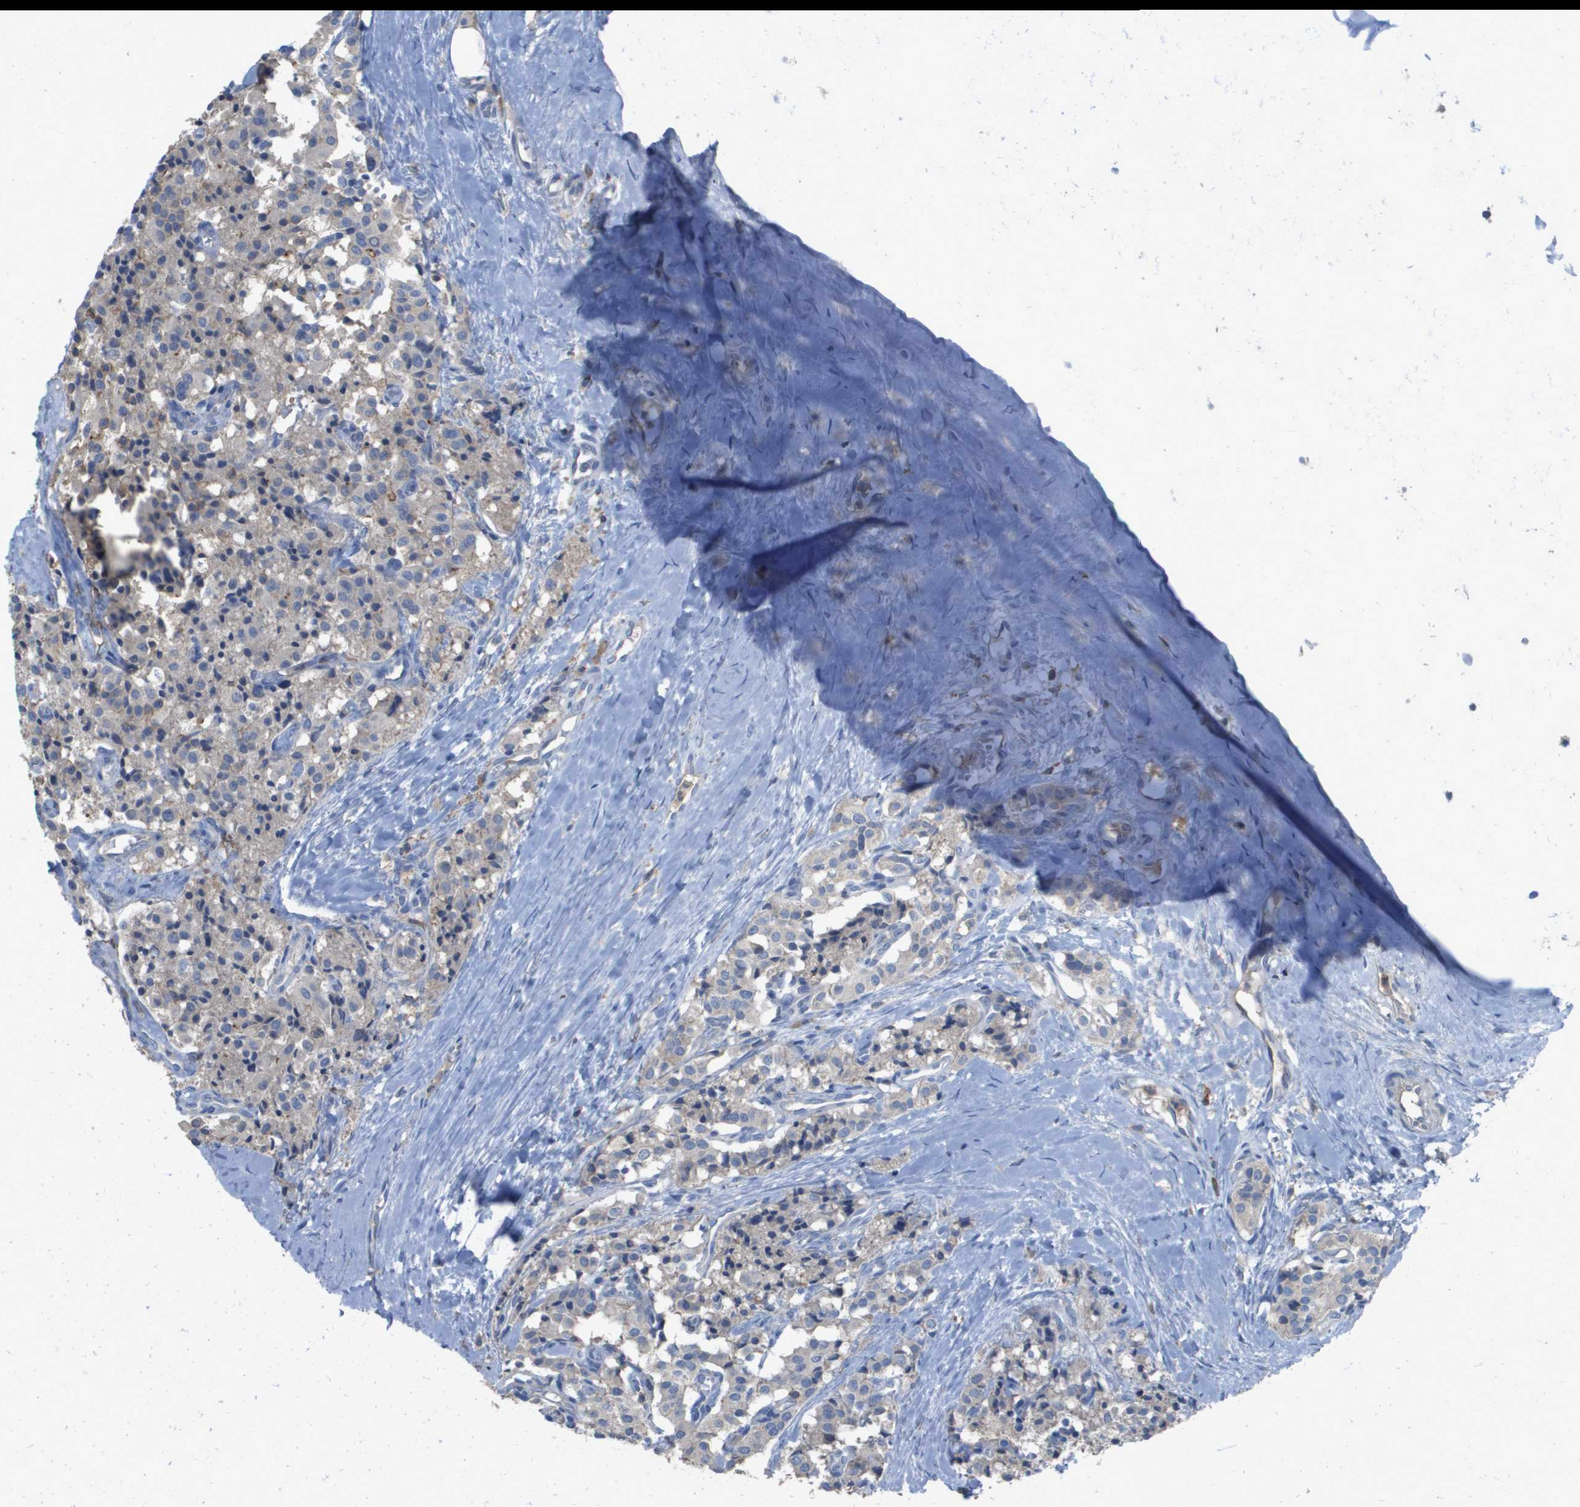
{"staining": {"intensity": "weak", "quantity": "<25%", "location": "cytoplasmic/membranous"}, "tissue": "carcinoid", "cell_type": "Tumor cells", "image_type": "cancer", "snomed": [{"axis": "morphology", "description": "Carcinoid, malignant, NOS"}, {"axis": "topography", "description": "Lung"}], "caption": "A photomicrograph of human carcinoid (malignant) is negative for staining in tumor cells.", "gene": "CLCA4", "patient": {"sex": "male", "age": 30}}